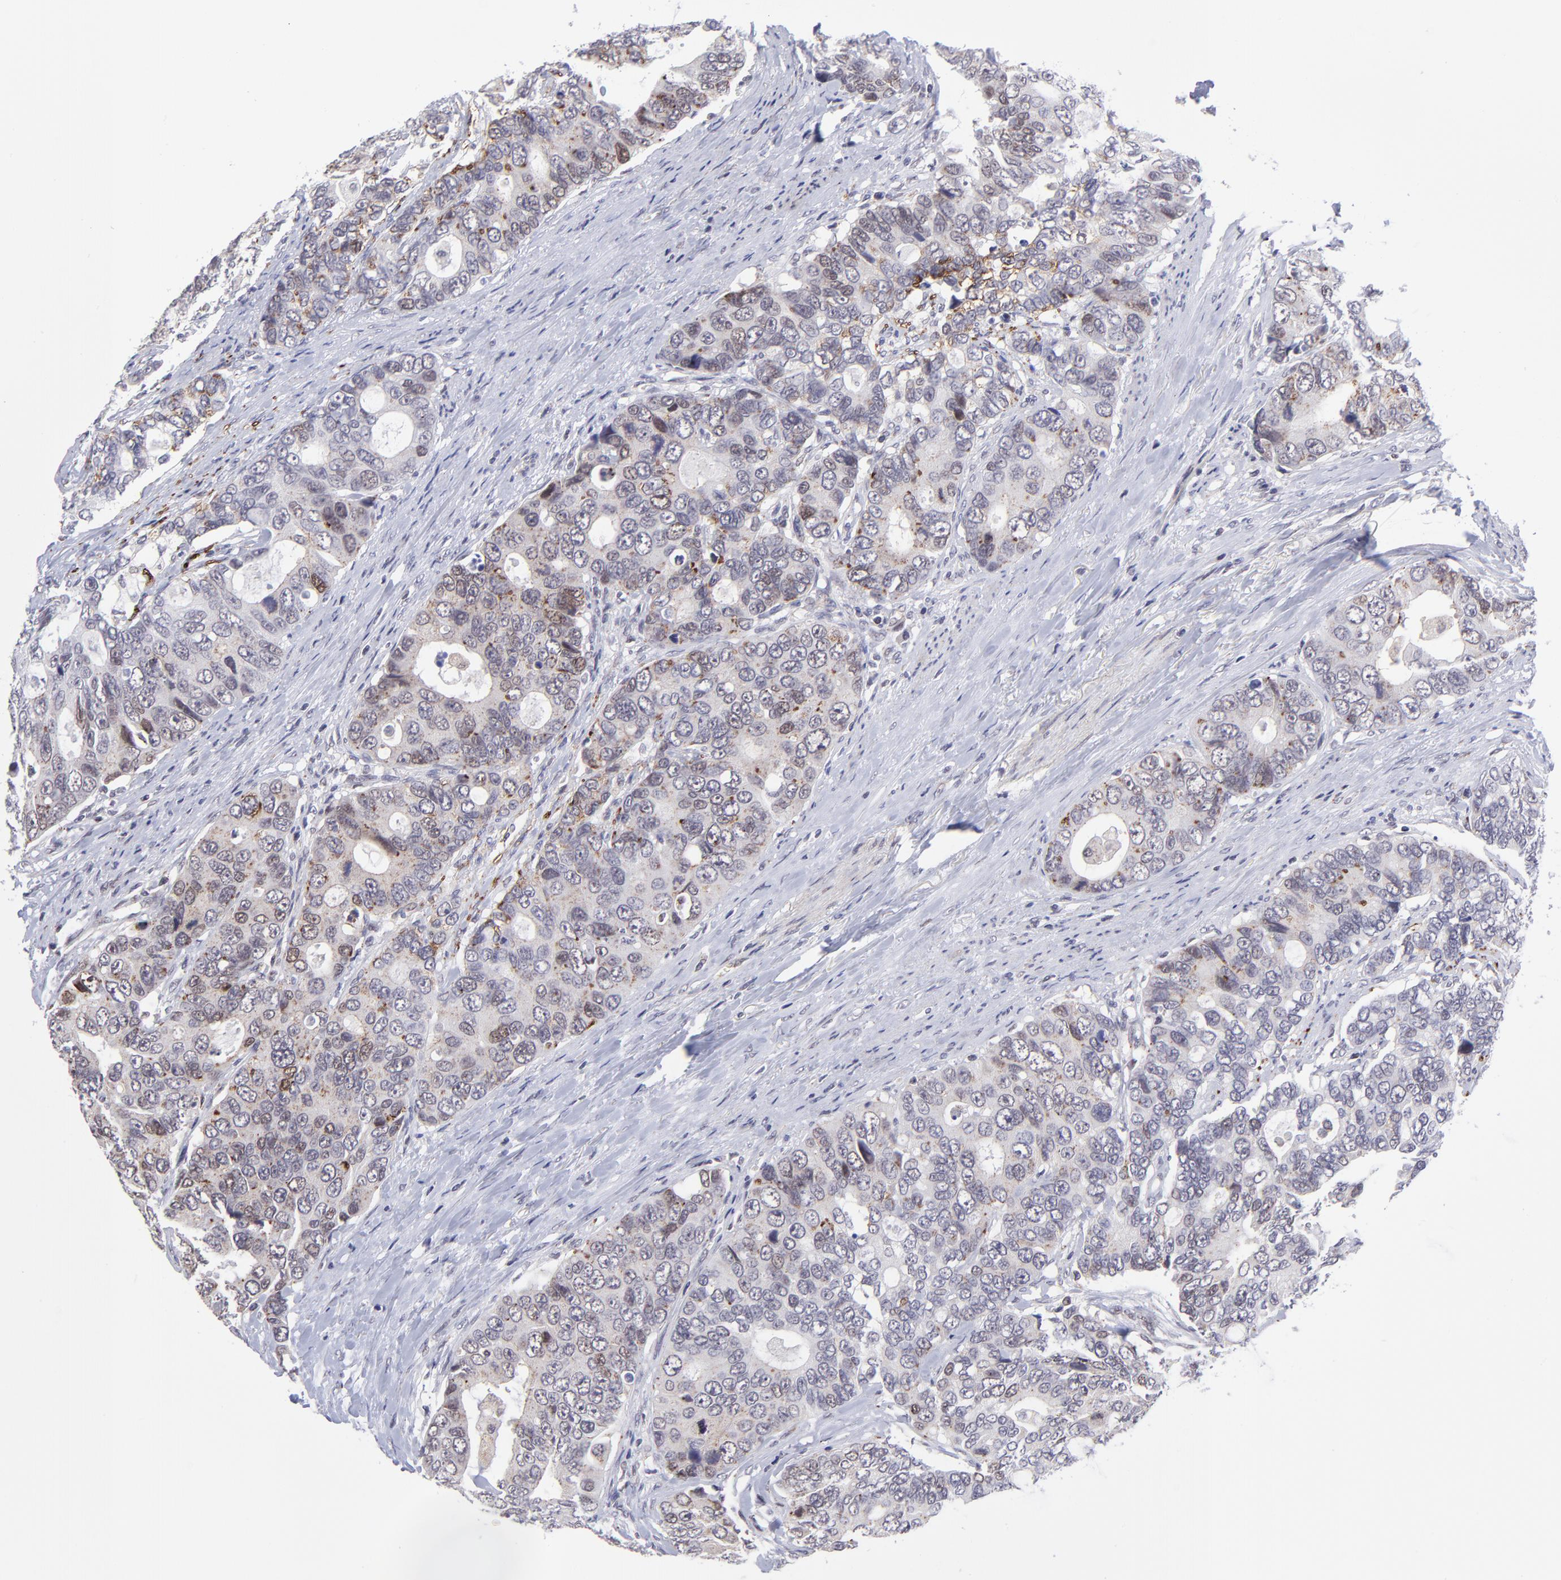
{"staining": {"intensity": "weak", "quantity": "<25%", "location": "nuclear"}, "tissue": "colorectal cancer", "cell_type": "Tumor cells", "image_type": "cancer", "snomed": [{"axis": "morphology", "description": "Adenocarcinoma, NOS"}, {"axis": "topography", "description": "Rectum"}], "caption": "Human colorectal adenocarcinoma stained for a protein using immunohistochemistry (IHC) shows no positivity in tumor cells.", "gene": "SOX6", "patient": {"sex": "female", "age": 67}}